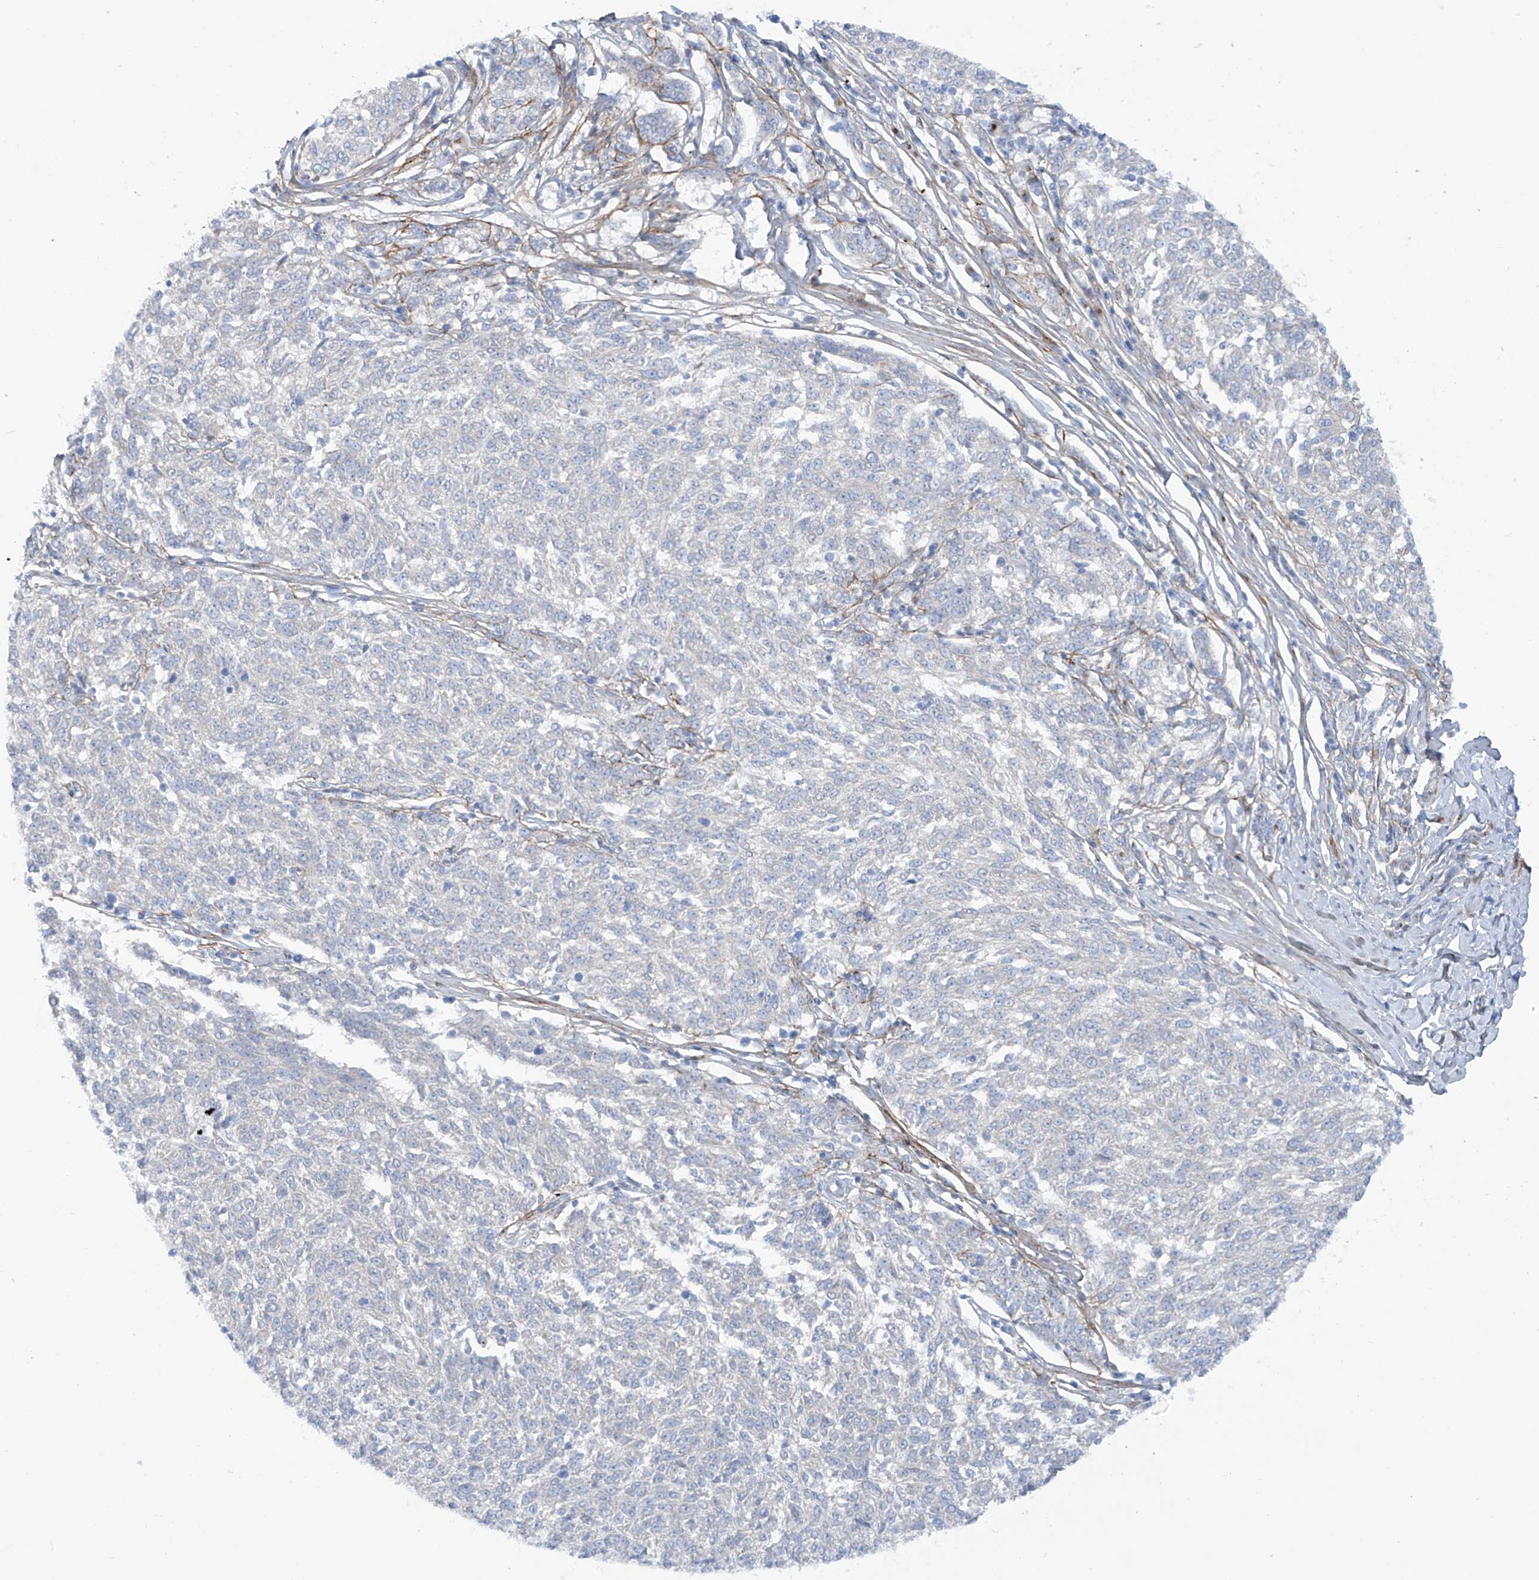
{"staining": {"intensity": "negative", "quantity": "none", "location": "none"}, "tissue": "melanoma", "cell_type": "Tumor cells", "image_type": "cancer", "snomed": [{"axis": "morphology", "description": "Malignant melanoma, NOS"}, {"axis": "topography", "description": "Skin"}], "caption": "Immunohistochemical staining of malignant melanoma exhibits no significant staining in tumor cells.", "gene": "TRMT2B", "patient": {"sex": "female", "age": 72}}